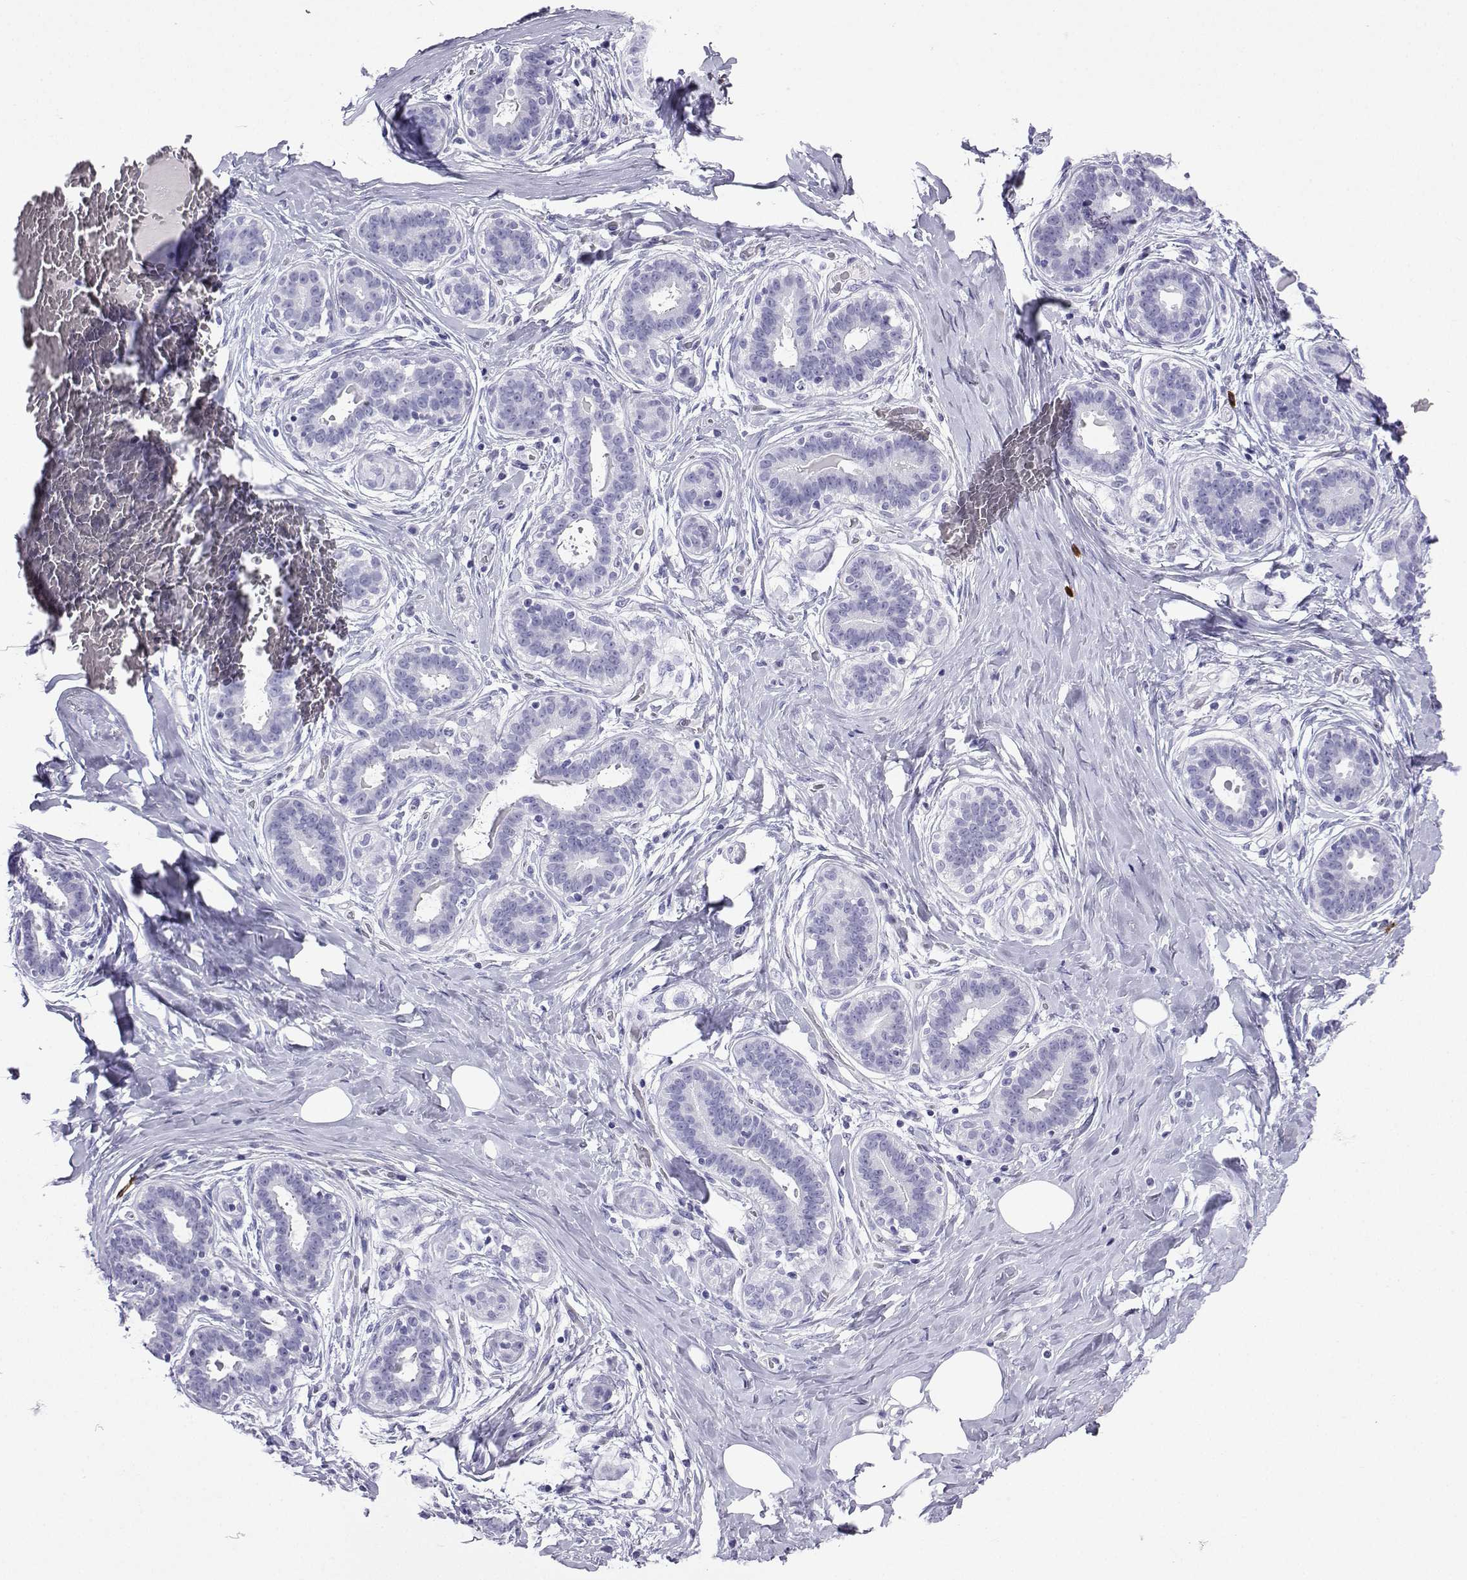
{"staining": {"intensity": "negative", "quantity": "none", "location": "none"}, "tissue": "breast", "cell_type": "Adipocytes", "image_type": "normal", "snomed": [{"axis": "morphology", "description": "Normal tissue, NOS"}, {"axis": "topography", "description": "Skin"}, {"axis": "topography", "description": "Breast"}], "caption": "Adipocytes show no significant protein staining in benign breast. The staining is performed using DAB (3,3'-diaminobenzidine) brown chromogen with nuclei counter-stained in using hematoxylin.", "gene": "SLC18A2", "patient": {"sex": "female", "age": 43}}